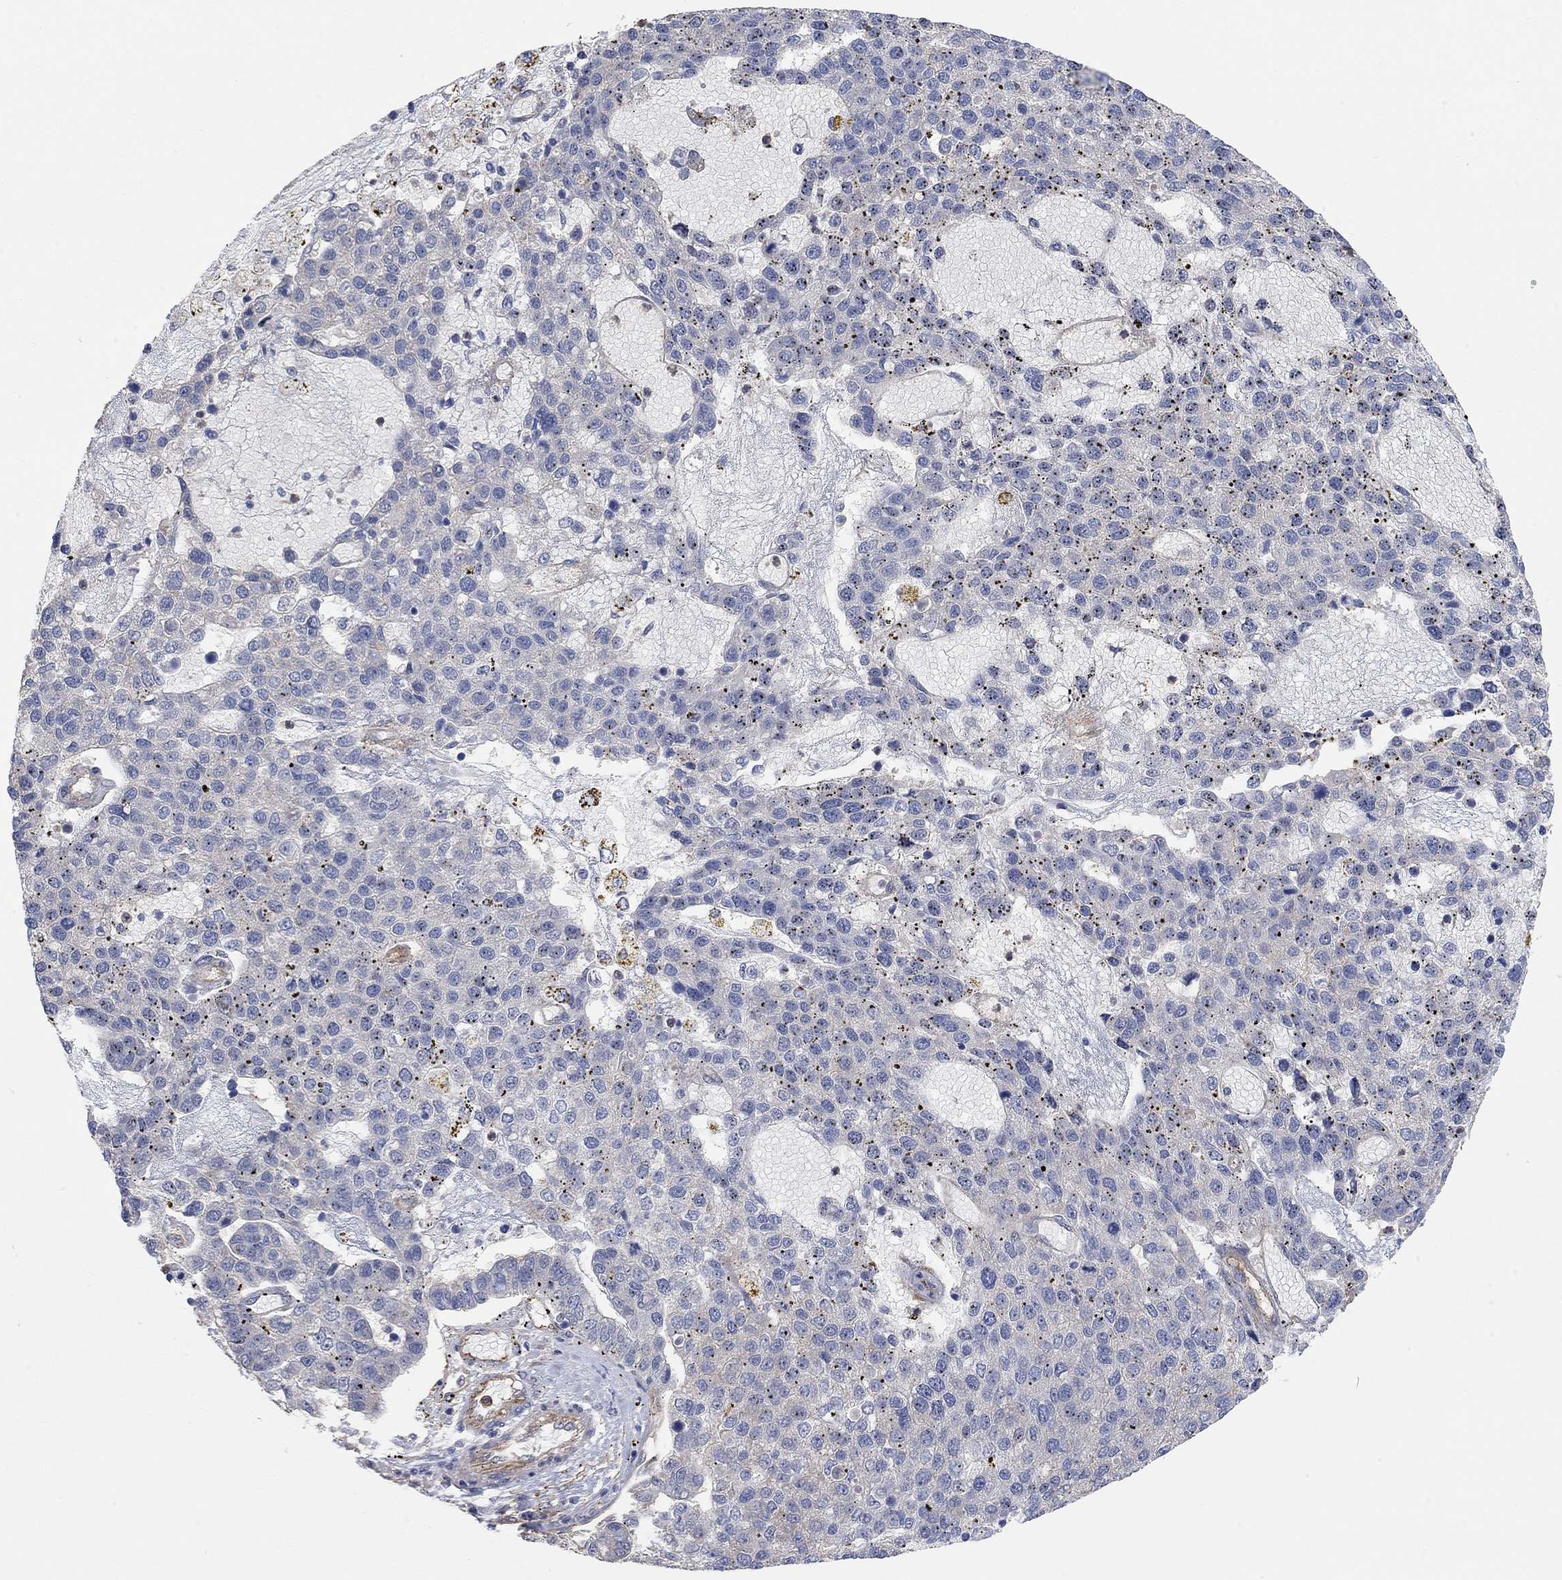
{"staining": {"intensity": "weak", "quantity": "<25%", "location": "cytoplasmic/membranous"}, "tissue": "pancreatic cancer", "cell_type": "Tumor cells", "image_type": "cancer", "snomed": [{"axis": "morphology", "description": "Adenocarcinoma, NOS"}, {"axis": "topography", "description": "Pancreas"}], "caption": "Tumor cells show no significant positivity in pancreatic adenocarcinoma. The staining is performed using DAB (3,3'-diaminobenzidine) brown chromogen with nuclei counter-stained in using hematoxylin.", "gene": "SYT16", "patient": {"sex": "female", "age": 61}}